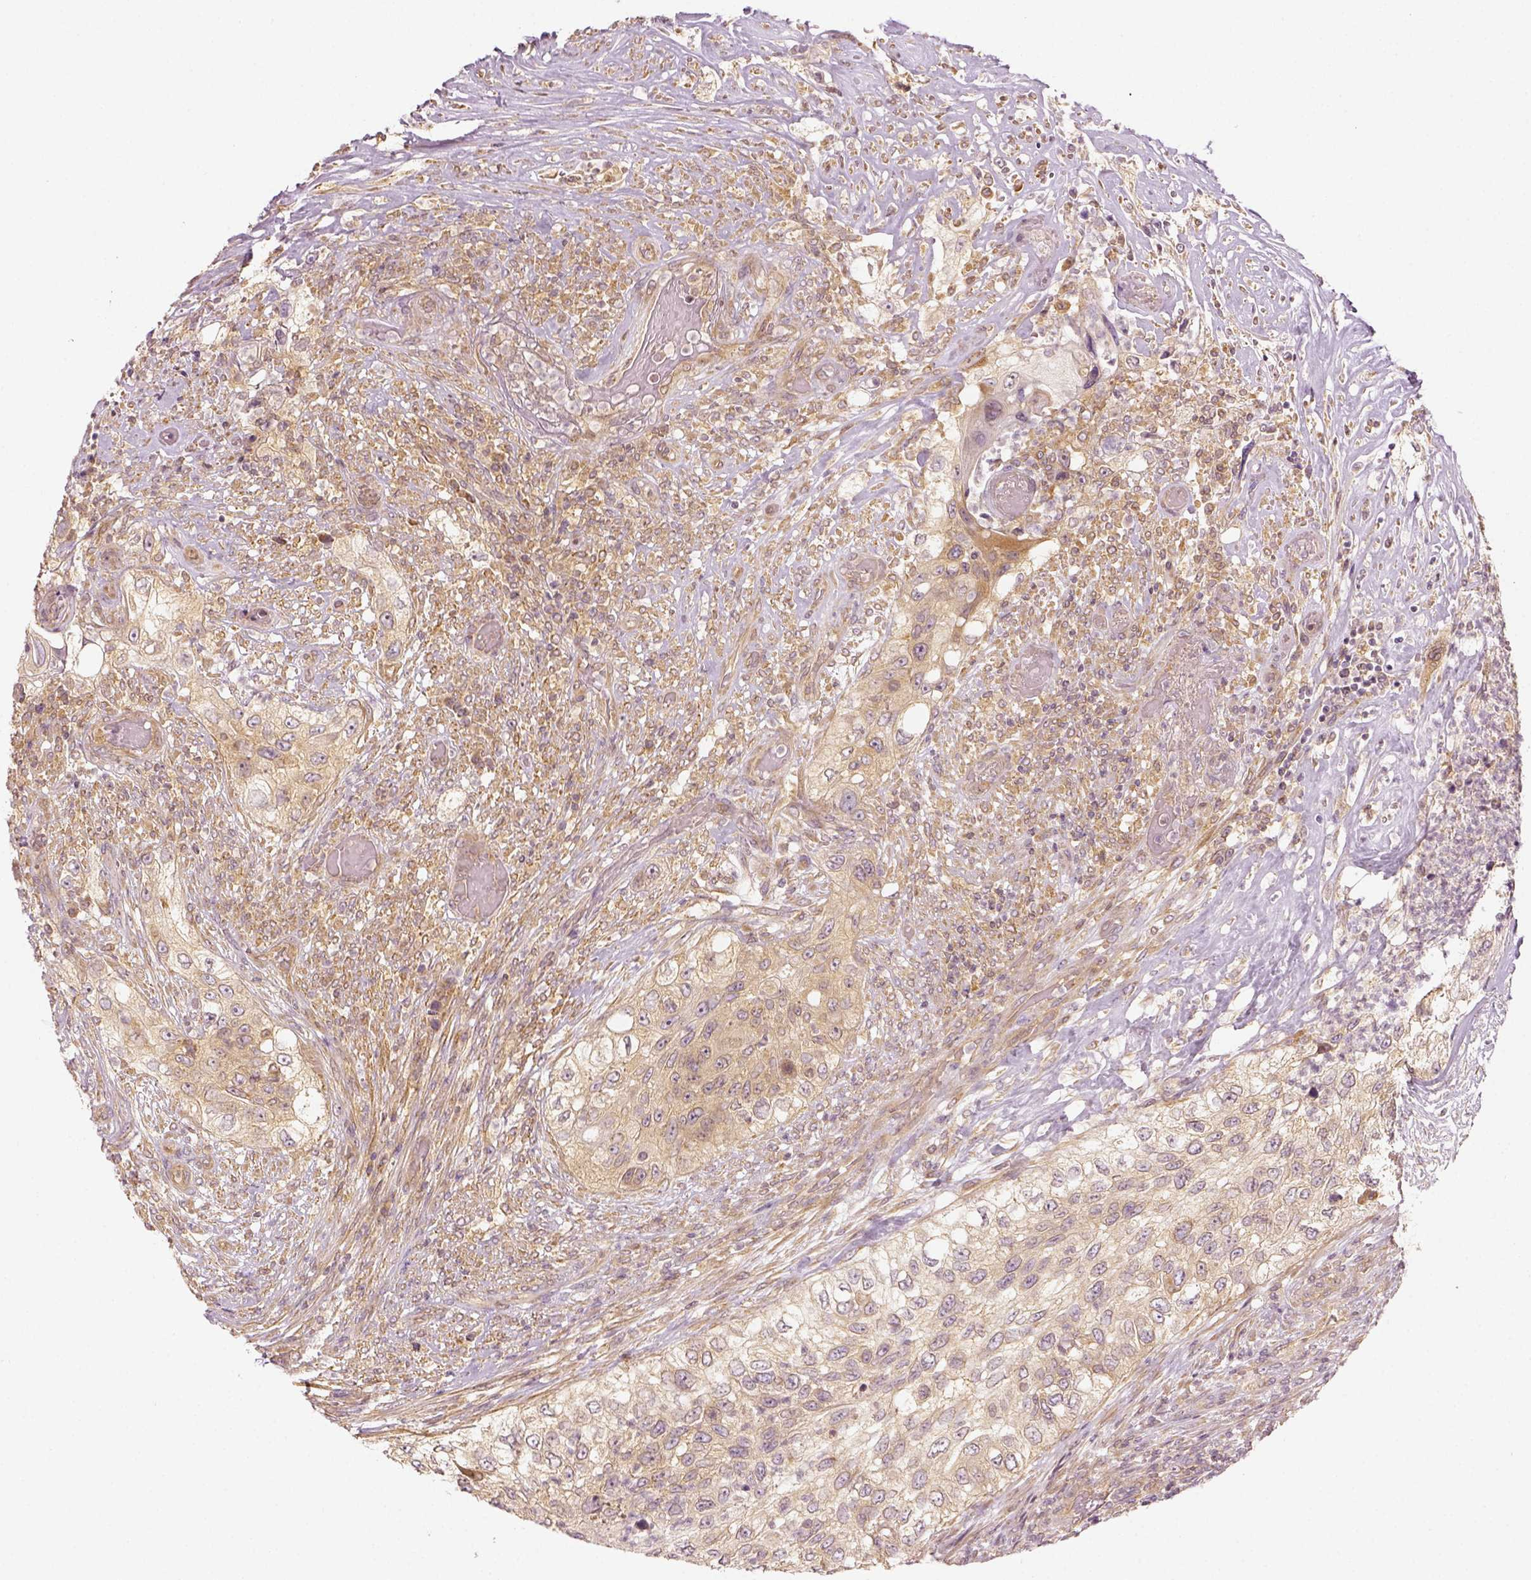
{"staining": {"intensity": "weak", "quantity": ">75%", "location": "cytoplasmic/membranous"}, "tissue": "urothelial cancer", "cell_type": "Tumor cells", "image_type": "cancer", "snomed": [{"axis": "morphology", "description": "Urothelial carcinoma, High grade"}, {"axis": "topography", "description": "Urinary bladder"}], "caption": "IHC of human urothelial cancer demonstrates low levels of weak cytoplasmic/membranous expression in about >75% of tumor cells. Nuclei are stained in blue.", "gene": "PAIP1", "patient": {"sex": "female", "age": 60}}